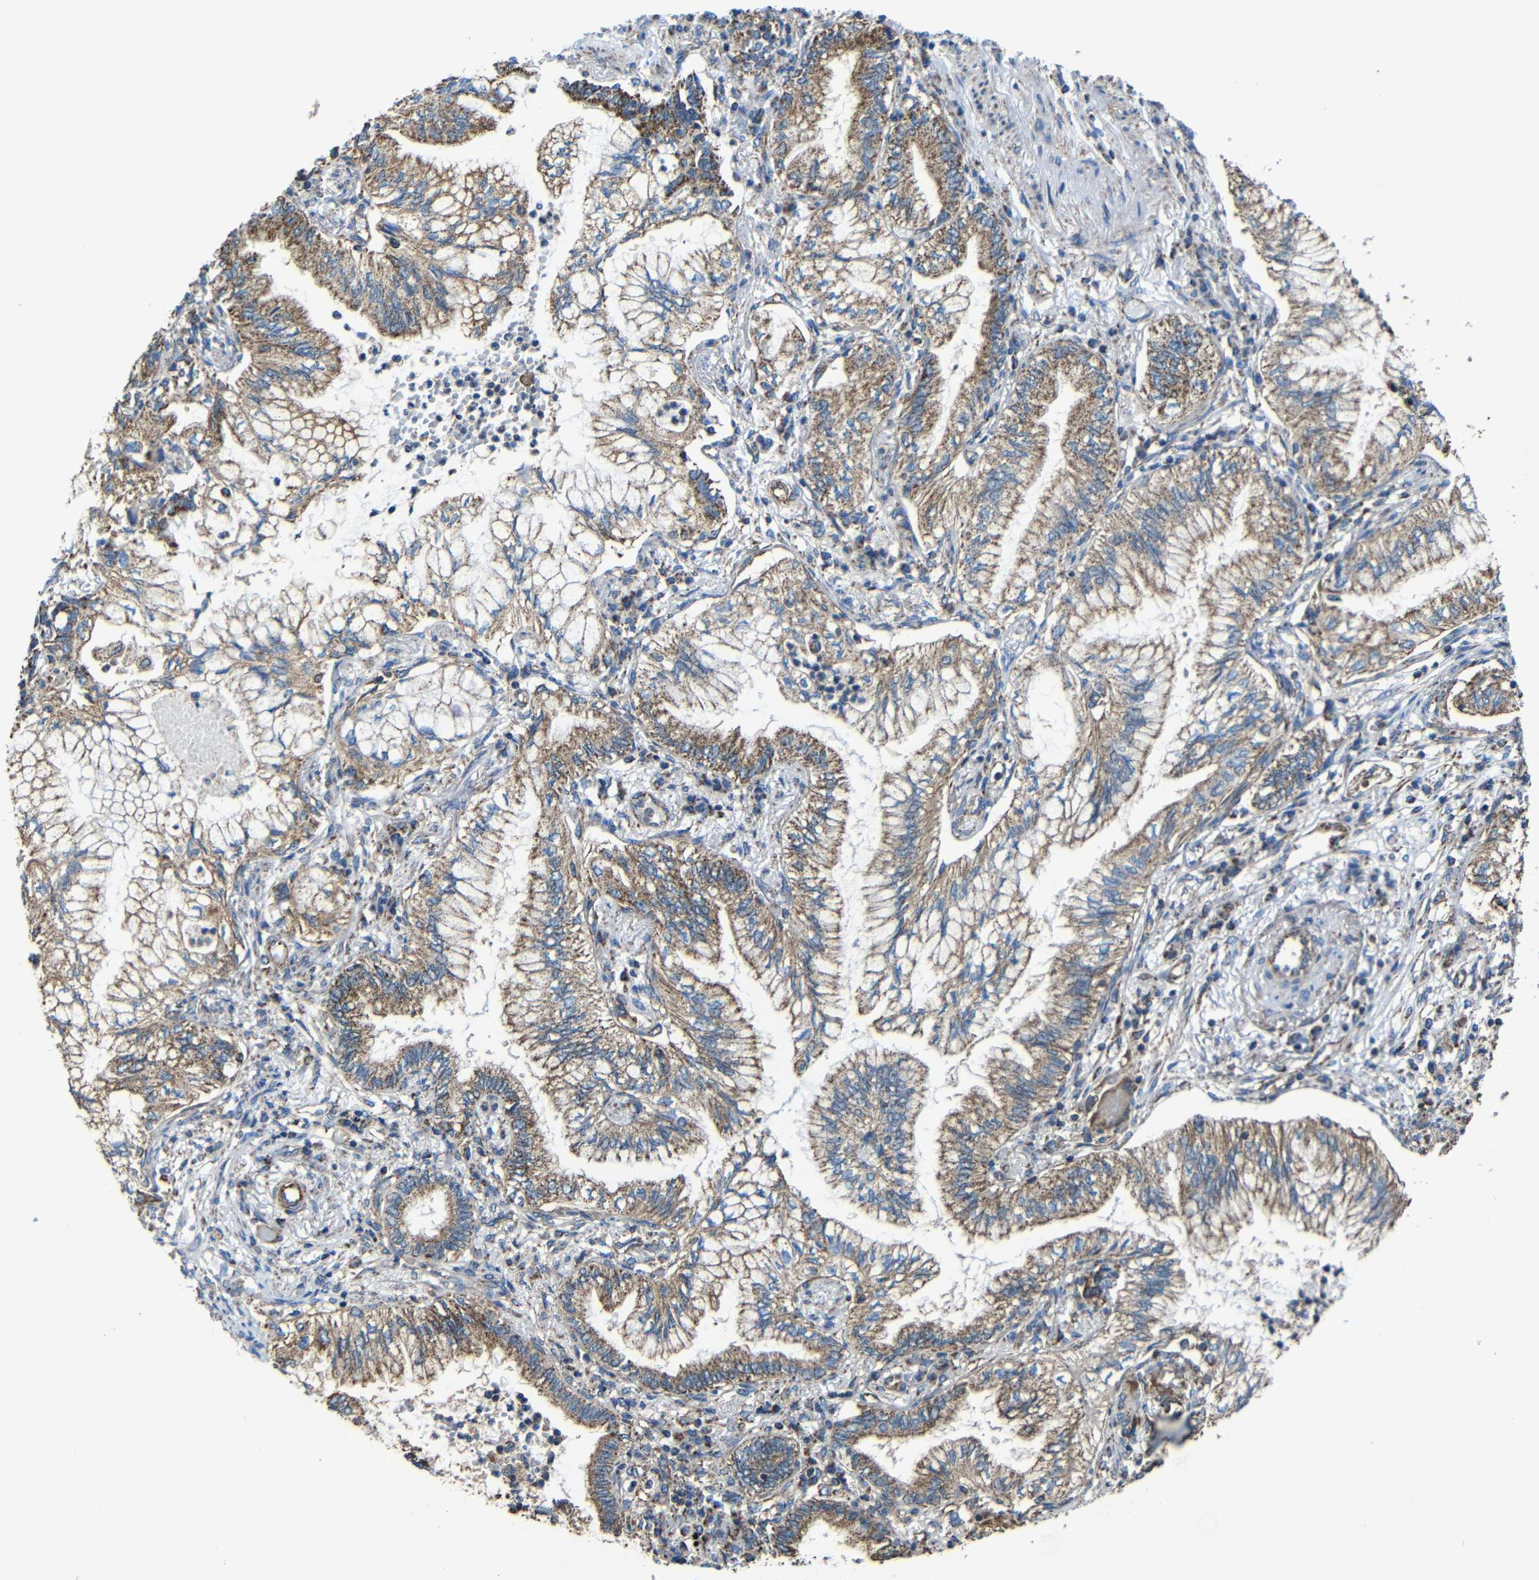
{"staining": {"intensity": "moderate", "quantity": ">75%", "location": "cytoplasmic/membranous"}, "tissue": "lung cancer", "cell_type": "Tumor cells", "image_type": "cancer", "snomed": [{"axis": "morphology", "description": "Normal tissue, NOS"}, {"axis": "morphology", "description": "Adenocarcinoma, NOS"}, {"axis": "topography", "description": "Bronchus"}, {"axis": "topography", "description": "Lung"}], "caption": "DAB immunohistochemical staining of lung cancer shows moderate cytoplasmic/membranous protein staining in approximately >75% of tumor cells.", "gene": "INTS6L", "patient": {"sex": "female", "age": 70}}